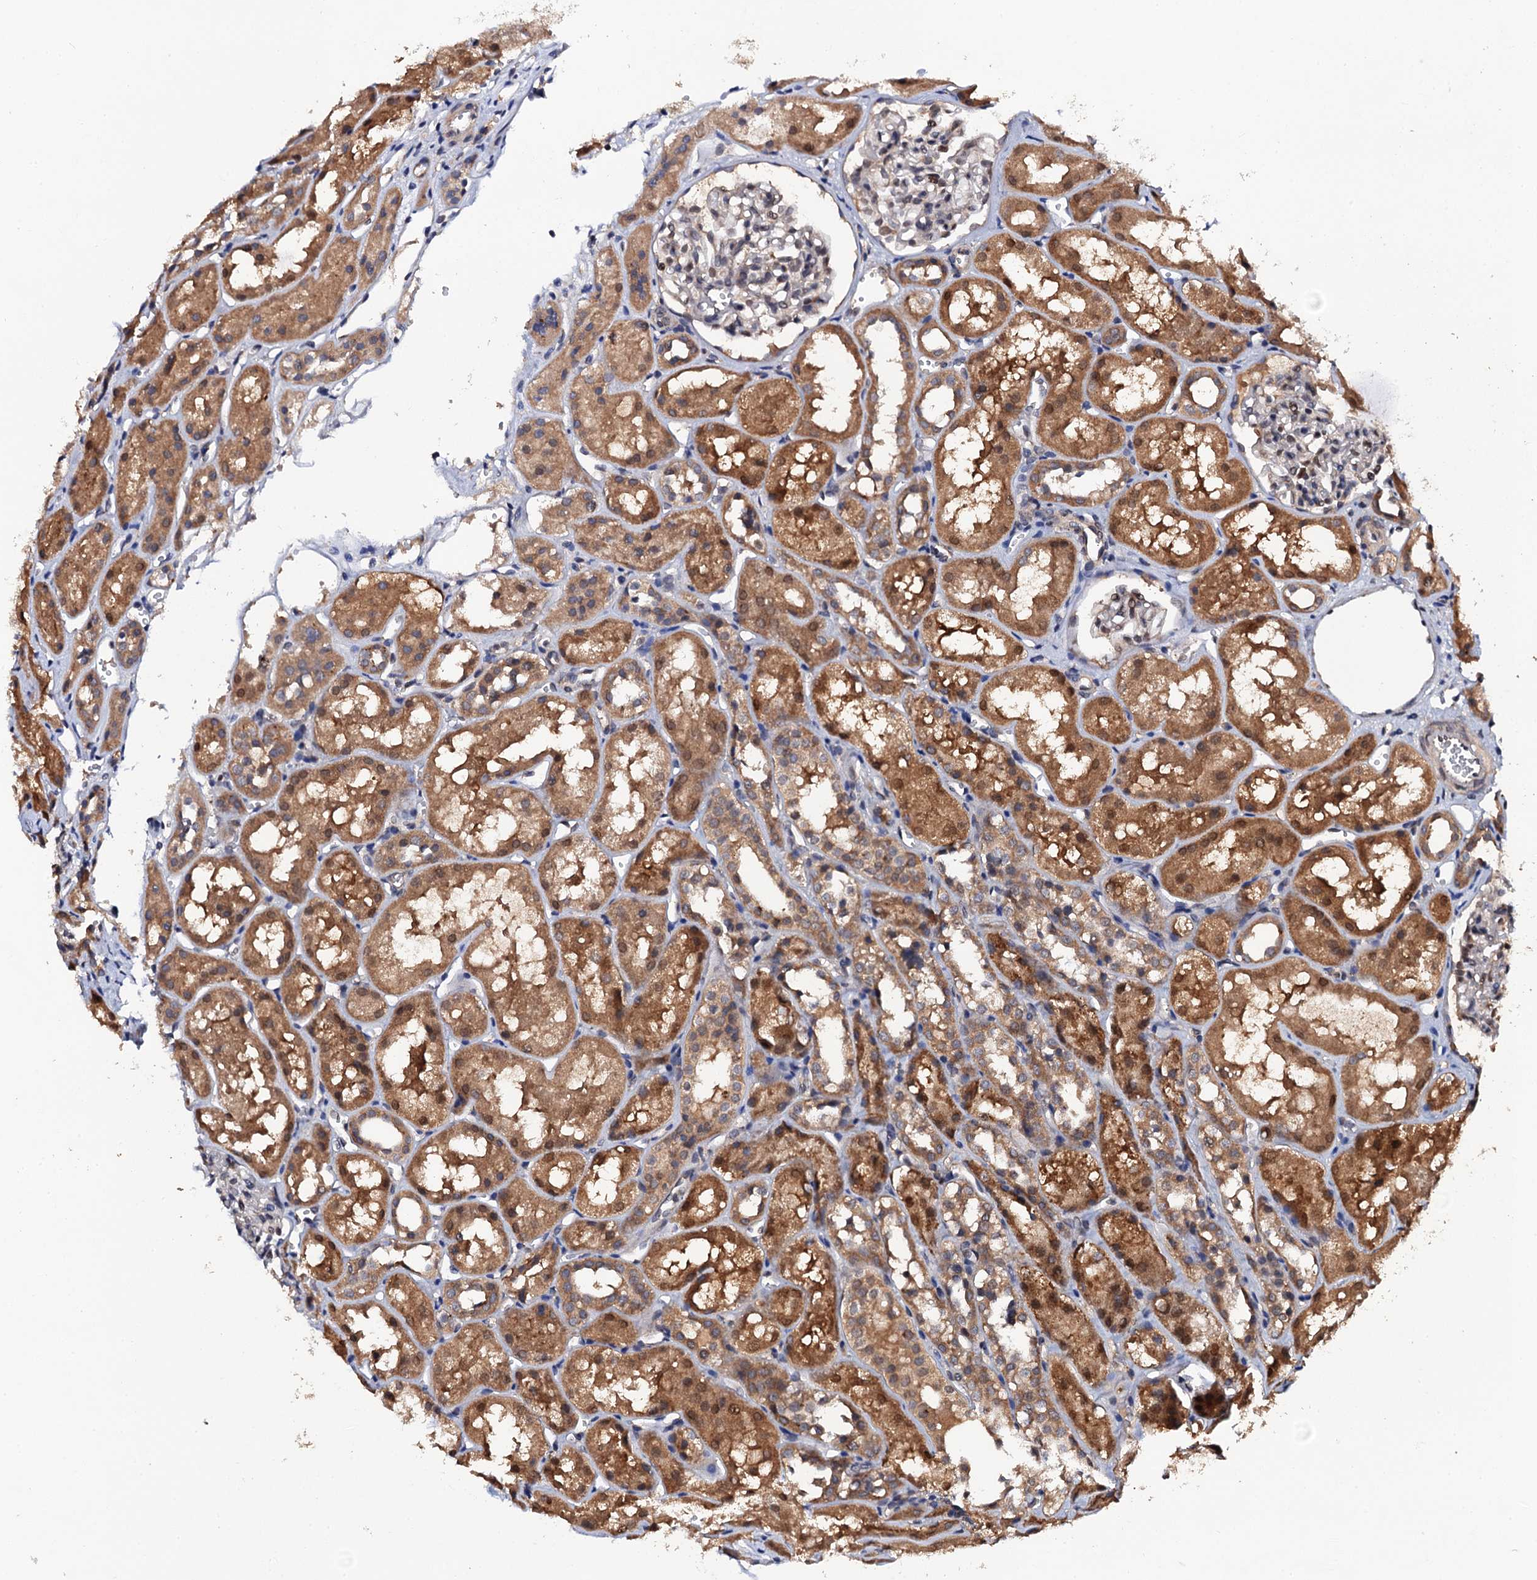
{"staining": {"intensity": "moderate", "quantity": "<25%", "location": "cytoplasmic/membranous"}, "tissue": "kidney", "cell_type": "Cells in glomeruli", "image_type": "normal", "snomed": [{"axis": "morphology", "description": "Normal tissue, NOS"}, {"axis": "topography", "description": "Kidney"}], "caption": "A histopathology image of human kidney stained for a protein exhibits moderate cytoplasmic/membranous brown staining in cells in glomeruli.", "gene": "MIER2", "patient": {"sex": "male", "age": 16}}